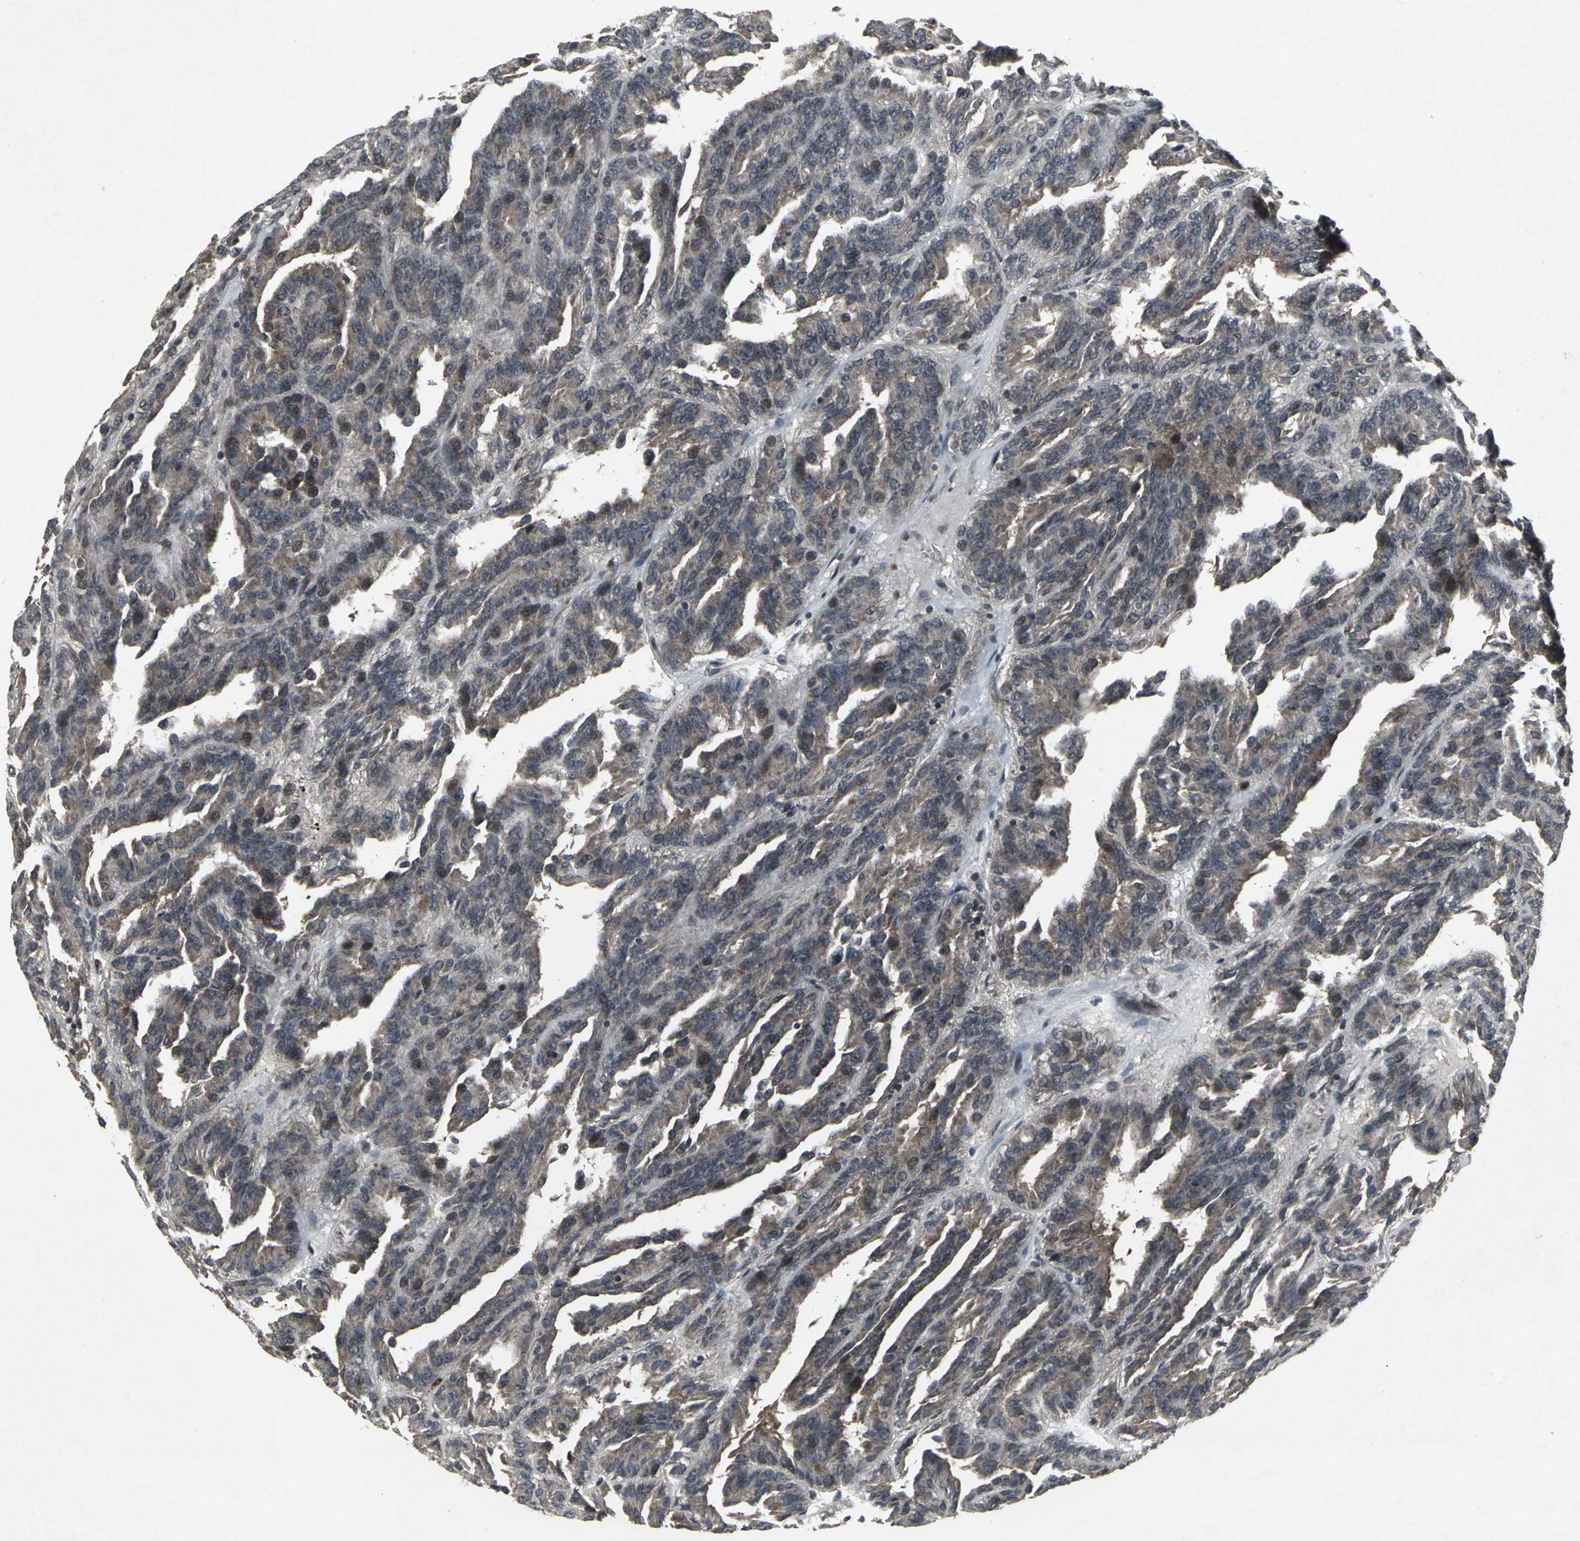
{"staining": {"intensity": "weak", "quantity": ">75%", "location": "cytoplasmic/membranous"}, "tissue": "renal cancer", "cell_type": "Tumor cells", "image_type": "cancer", "snomed": [{"axis": "morphology", "description": "Adenocarcinoma, NOS"}, {"axis": "topography", "description": "Kidney"}], "caption": "IHC histopathology image of human renal adenocarcinoma stained for a protein (brown), which exhibits low levels of weak cytoplasmic/membranous staining in about >75% of tumor cells.", "gene": "SH2B3", "patient": {"sex": "male", "age": 46}}